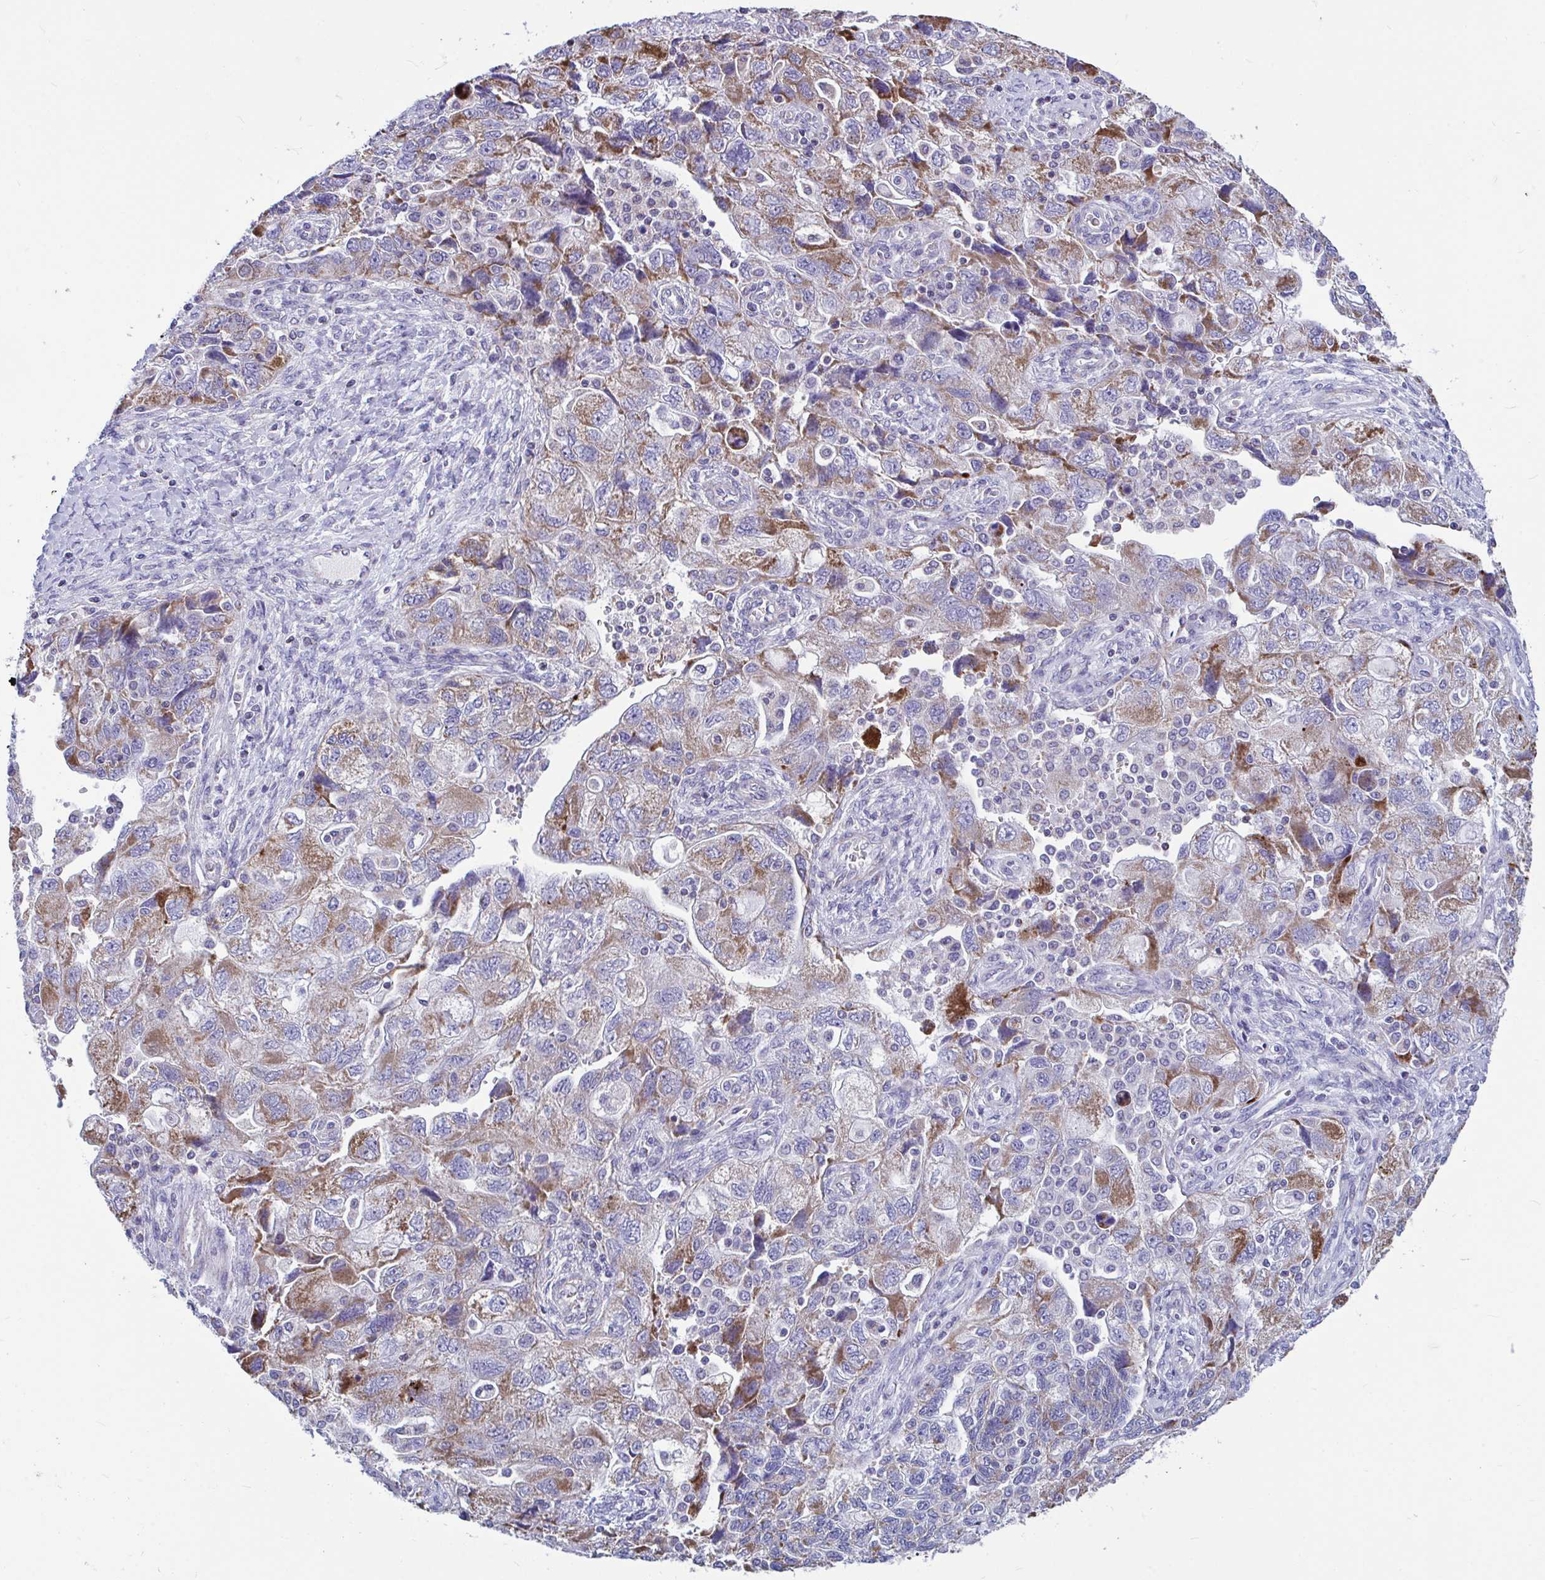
{"staining": {"intensity": "moderate", "quantity": ">75%", "location": "cytoplasmic/membranous"}, "tissue": "ovarian cancer", "cell_type": "Tumor cells", "image_type": "cancer", "snomed": [{"axis": "morphology", "description": "Carcinoma, NOS"}, {"axis": "morphology", "description": "Cystadenocarcinoma, serous, NOS"}, {"axis": "topography", "description": "Ovary"}], "caption": "About >75% of tumor cells in ovarian serous cystadenocarcinoma show moderate cytoplasmic/membranous protein staining as visualized by brown immunohistochemical staining.", "gene": "OR13A1", "patient": {"sex": "female", "age": 69}}